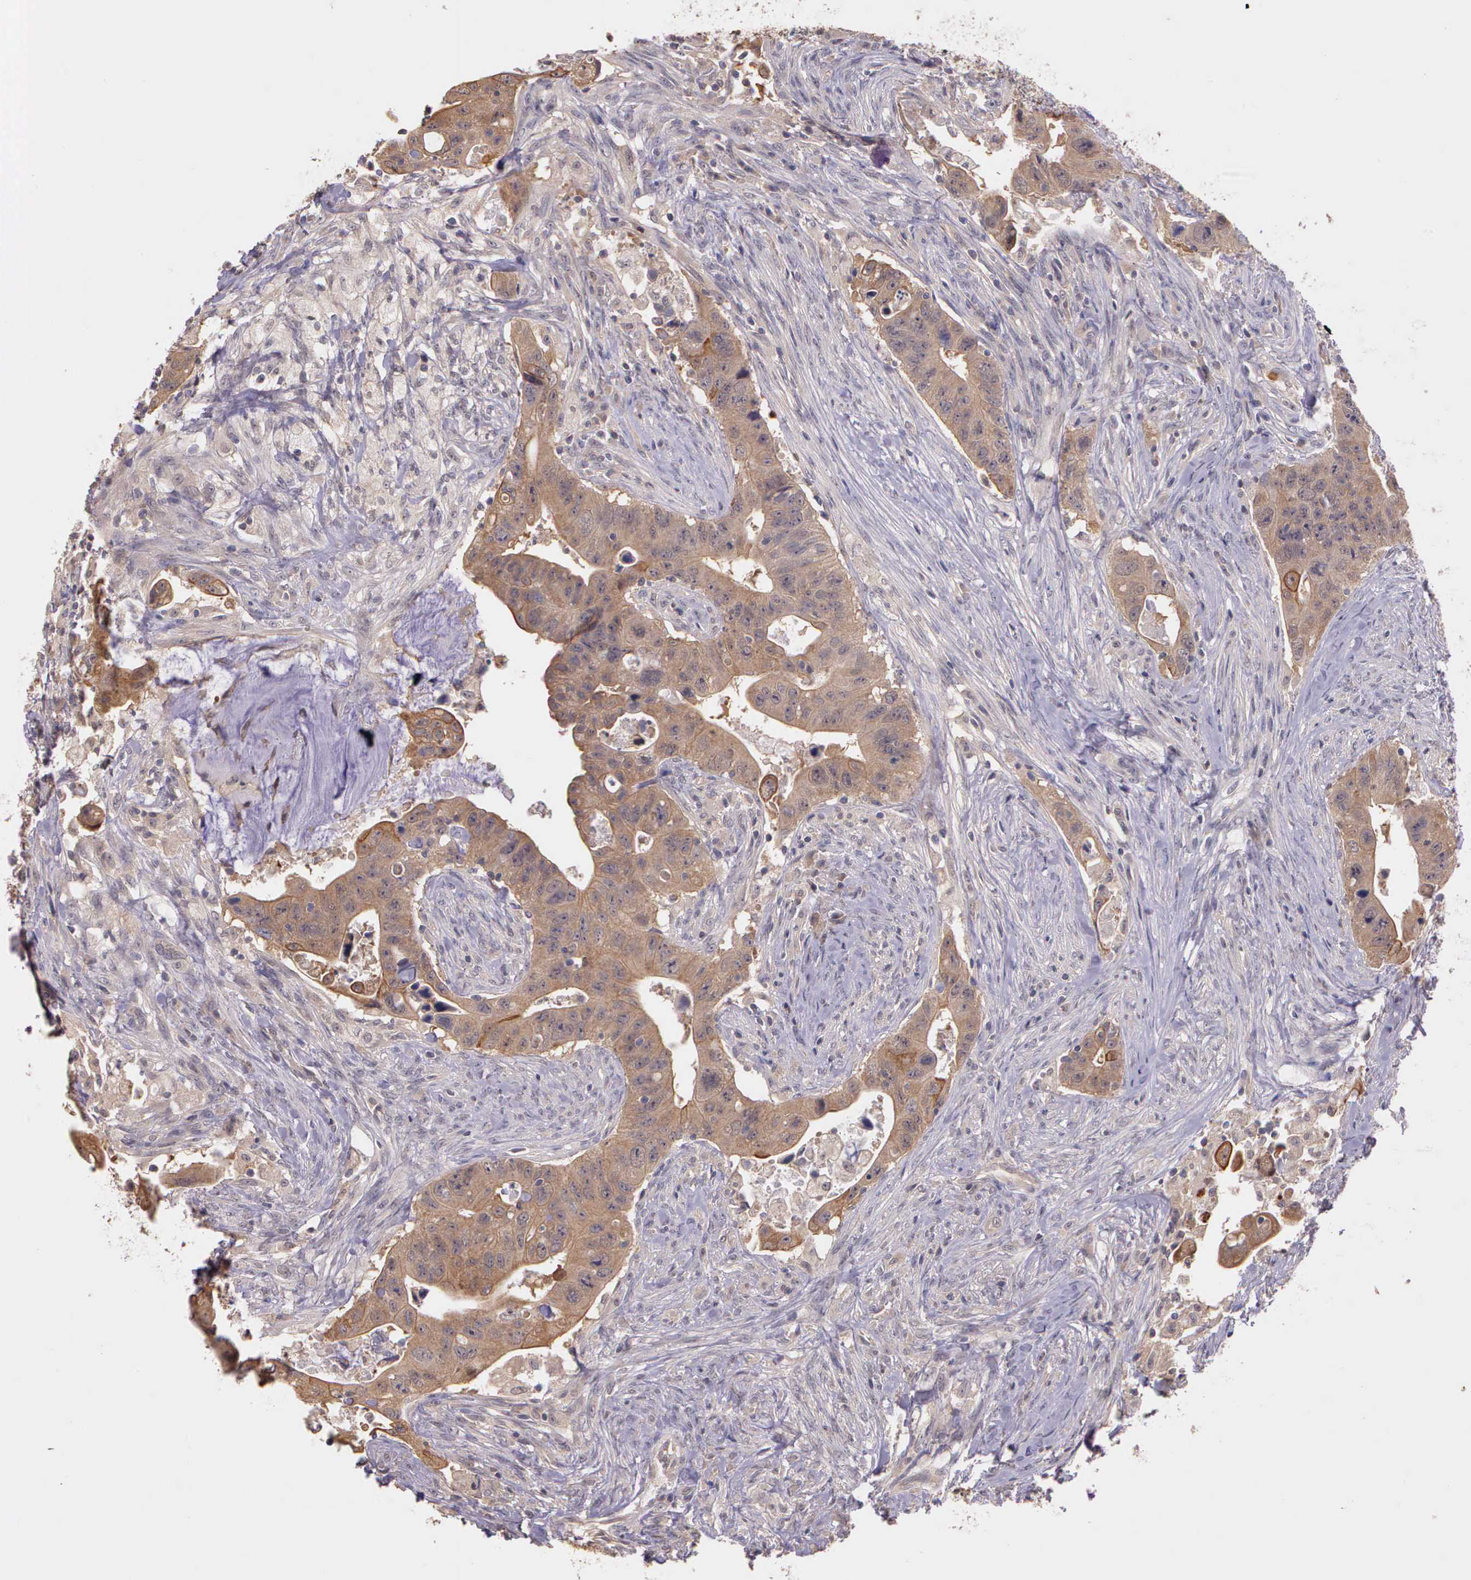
{"staining": {"intensity": "moderate", "quantity": ">75%", "location": "cytoplasmic/membranous"}, "tissue": "colorectal cancer", "cell_type": "Tumor cells", "image_type": "cancer", "snomed": [{"axis": "morphology", "description": "Adenocarcinoma, NOS"}, {"axis": "topography", "description": "Rectum"}], "caption": "Tumor cells demonstrate medium levels of moderate cytoplasmic/membranous positivity in about >75% of cells in human colorectal cancer (adenocarcinoma).", "gene": "IGBP1", "patient": {"sex": "female", "age": 71}}